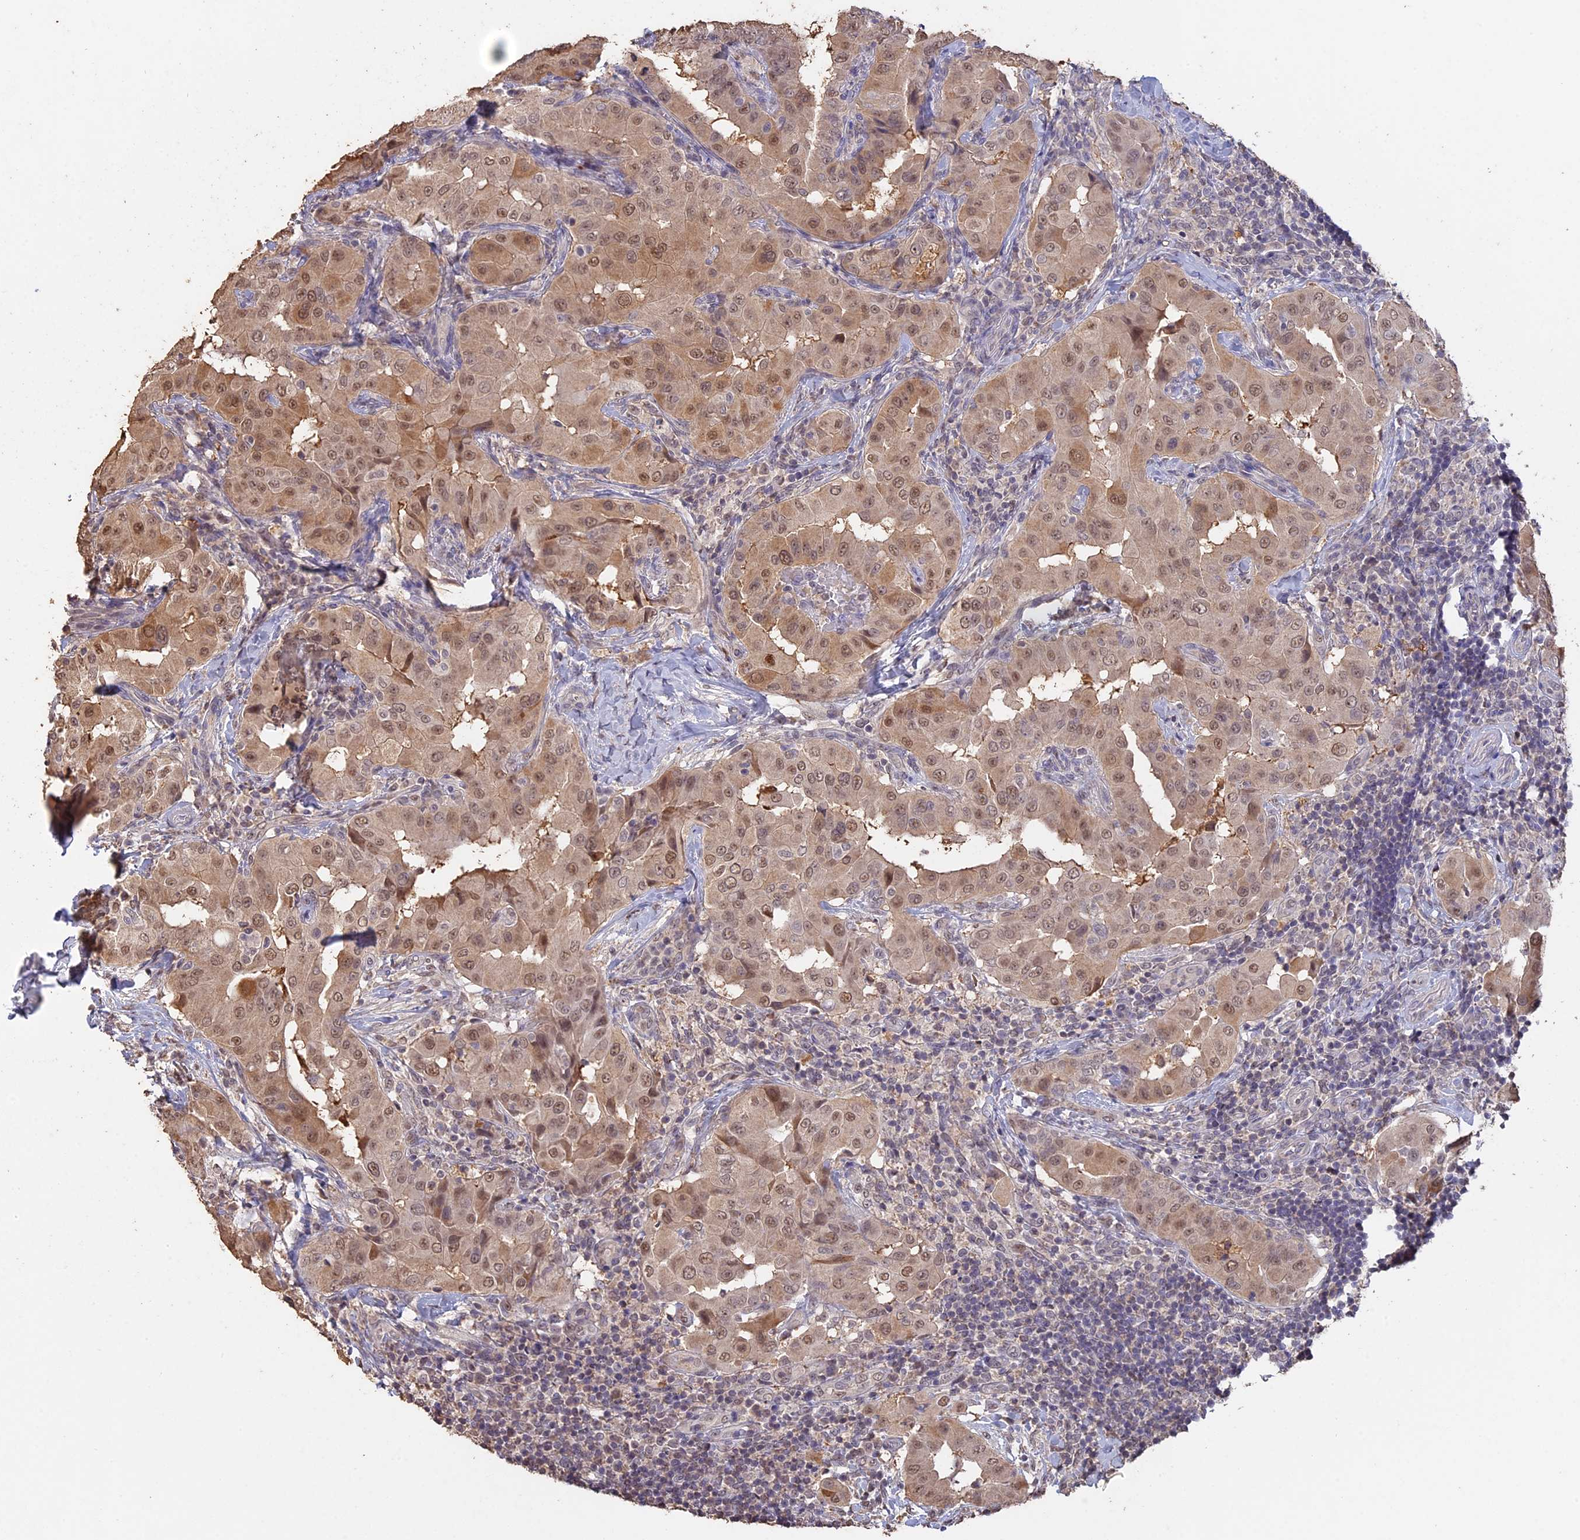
{"staining": {"intensity": "moderate", "quantity": ">75%", "location": "cytoplasmic/membranous,nuclear"}, "tissue": "thyroid cancer", "cell_type": "Tumor cells", "image_type": "cancer", "snomed": [{"axis": "morphology", "description": "Papillary adenocarcinoma, NOS"}, {"axis": "topography", "description": "Thyroid gland"}], "caption": "Immunohistochemistry (IHC) photomicrograph of thyroid papillary adenocarcinoma stained for a protein (brown), which demonstrates medium levels of moderate cytoplasmic/membranous and nuclear expression in about >75% of tumor cells.", "gene": "PSMC6", "patient": {"sex": "male", "age": 33}}